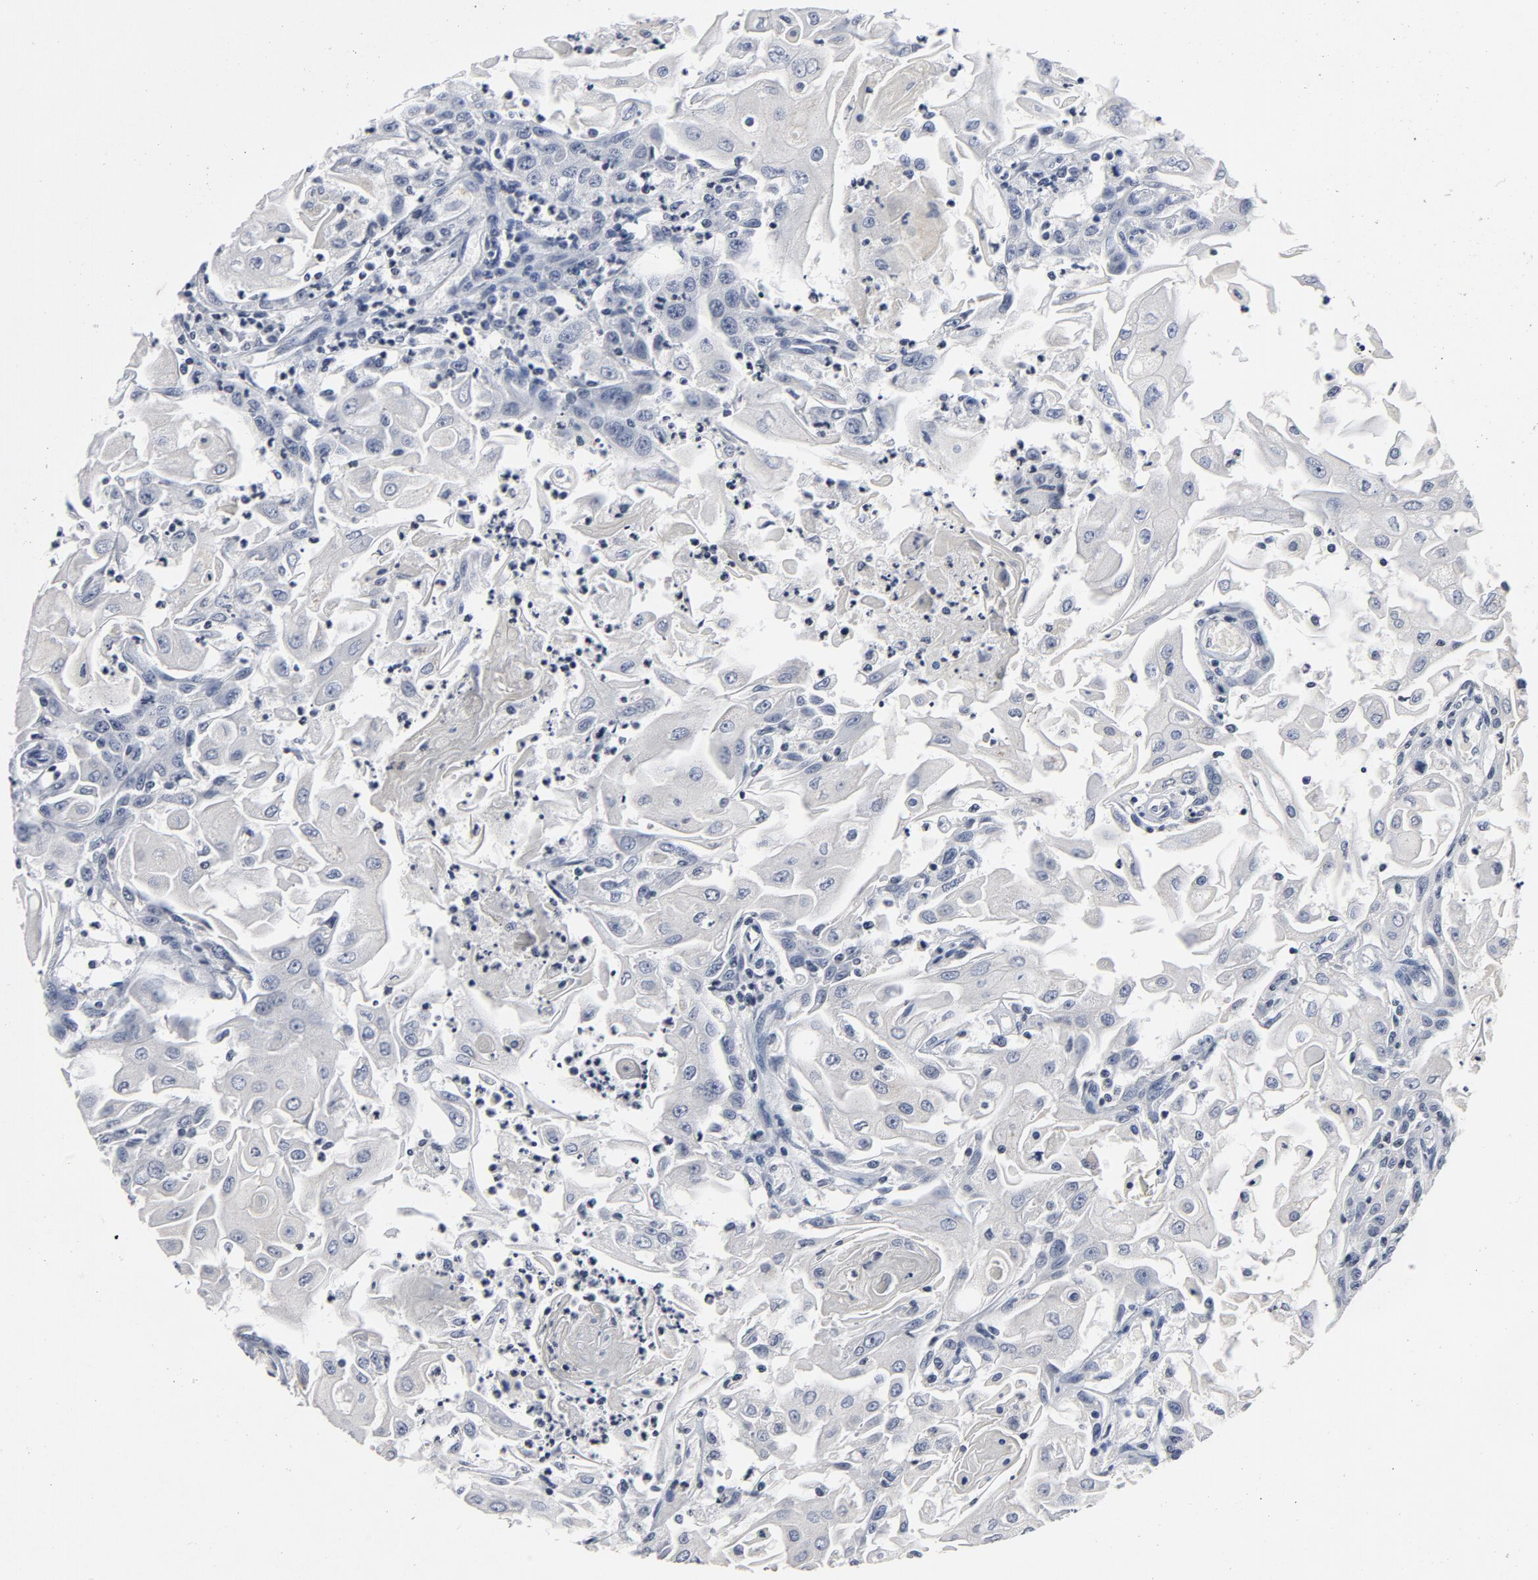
{"staining": {"intensity": "negative", "quantity": "none", "location": "none"}, "tissue": "head and neck cancer", "cell_type": "Tumor cells", "image_type": "cancer", "snomed": [{"axis": "morphology", "description": "Squamous cell carcinoma, NOS"}, {"axis": "topography", "description": "Oral tissue"}, {"axis": "topography", "description": "Head-Neck"}], "caption": "A photomicrograph of human head and neck squamous cell carcinoma is negative for staining in tumor cells.", "gene": "TCL1A", "patient": {"sex": "female", "age": 76}}